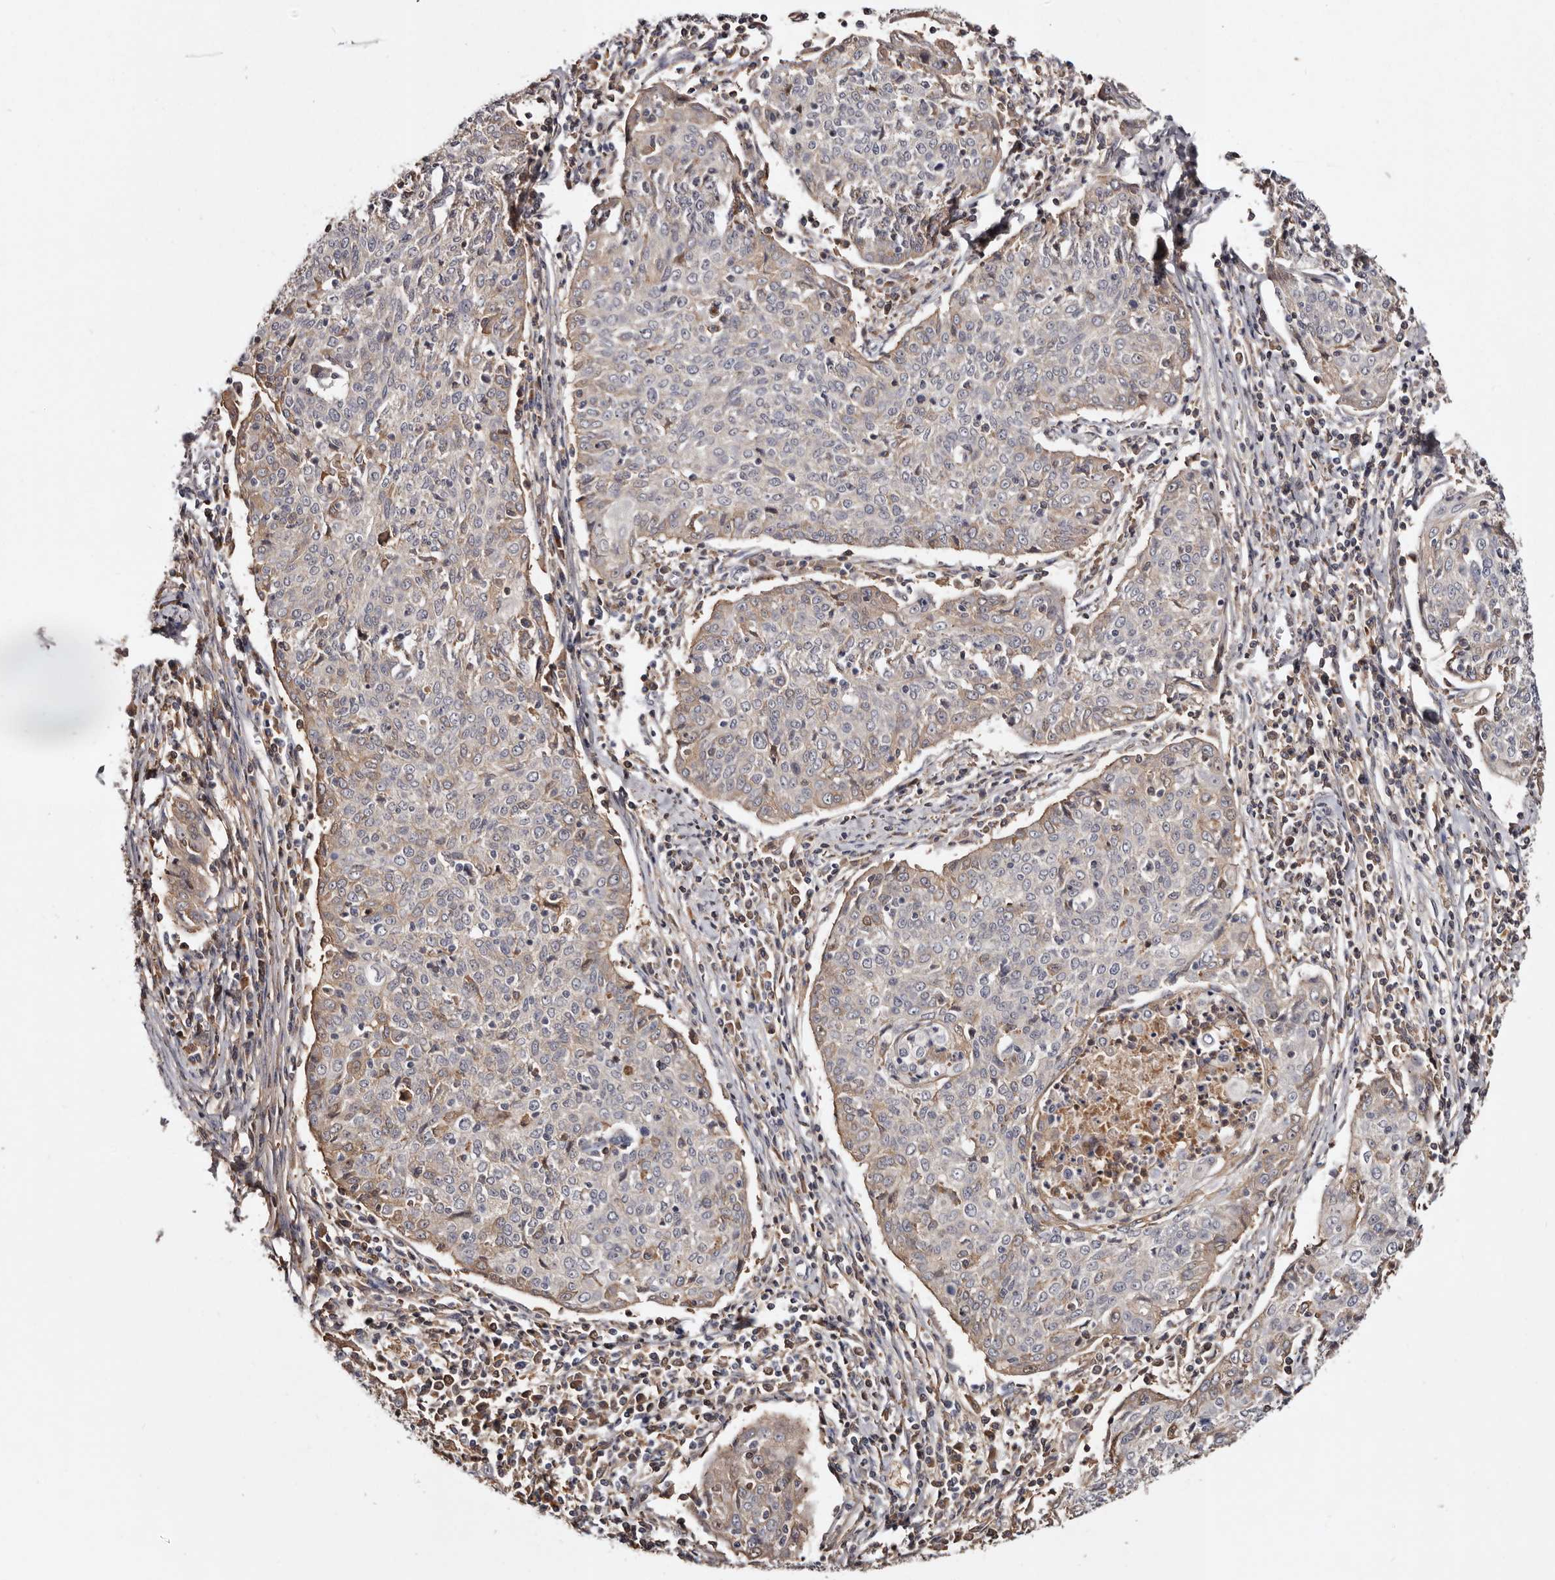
{"staining": {"intensity": "weak", "quantity": "<25%", "location": "cytoplasmic/membranous"}, "tissue": "cervical cancer", "cell_type": "Tumor cells", "image_type": "cancer", "snomed": [{"axis": "morphology", "description": "Squamous cell carcinoma, NOS"}, {"axis": "topography", "description": "Cervix"}], "caption": "There is no significant positivity in tumor cells of cervical cancer.", "gene": "CYP1B1", "patient": {"sex": "female", "age": 48}}